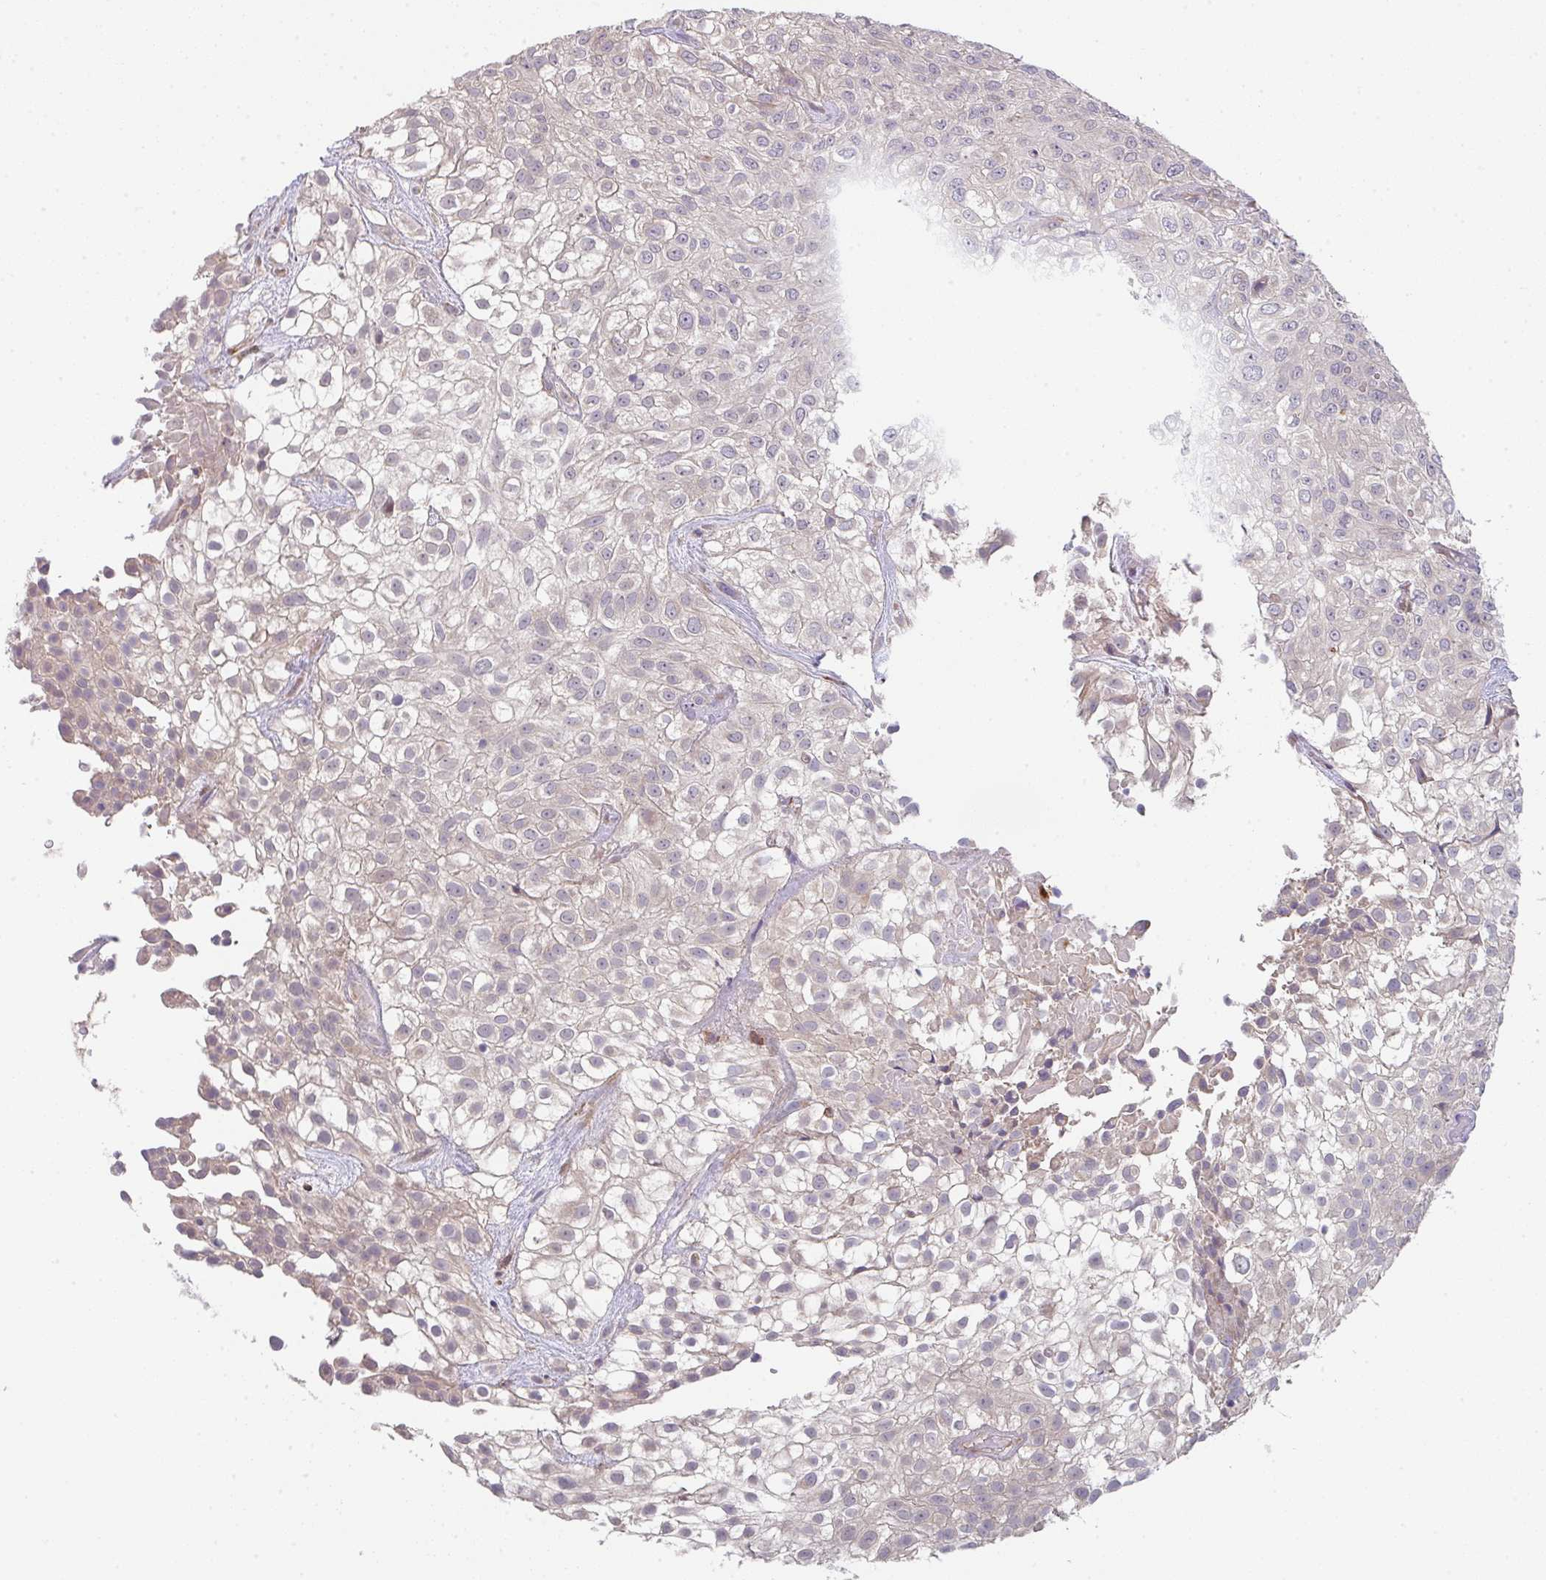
{"staining": {"intensity": "negative", "quantity": "none", "location": "none"}, "tissue": "urothelial cancer", "cell_type": "Tumor cells", "image_type": "cancer", "snomed": [{"axis": "morphology", "description": "Urothelial carcinoma, High grade"}, {"axis": "topography", "description": "Urinary bladder"}], "caption": "Immunohistochemical staining of urothelial cancer exhibits no significant expression in tumor cells.", "gene": "TSPAN31", "patient": {"sex": "male", "age": 56}}